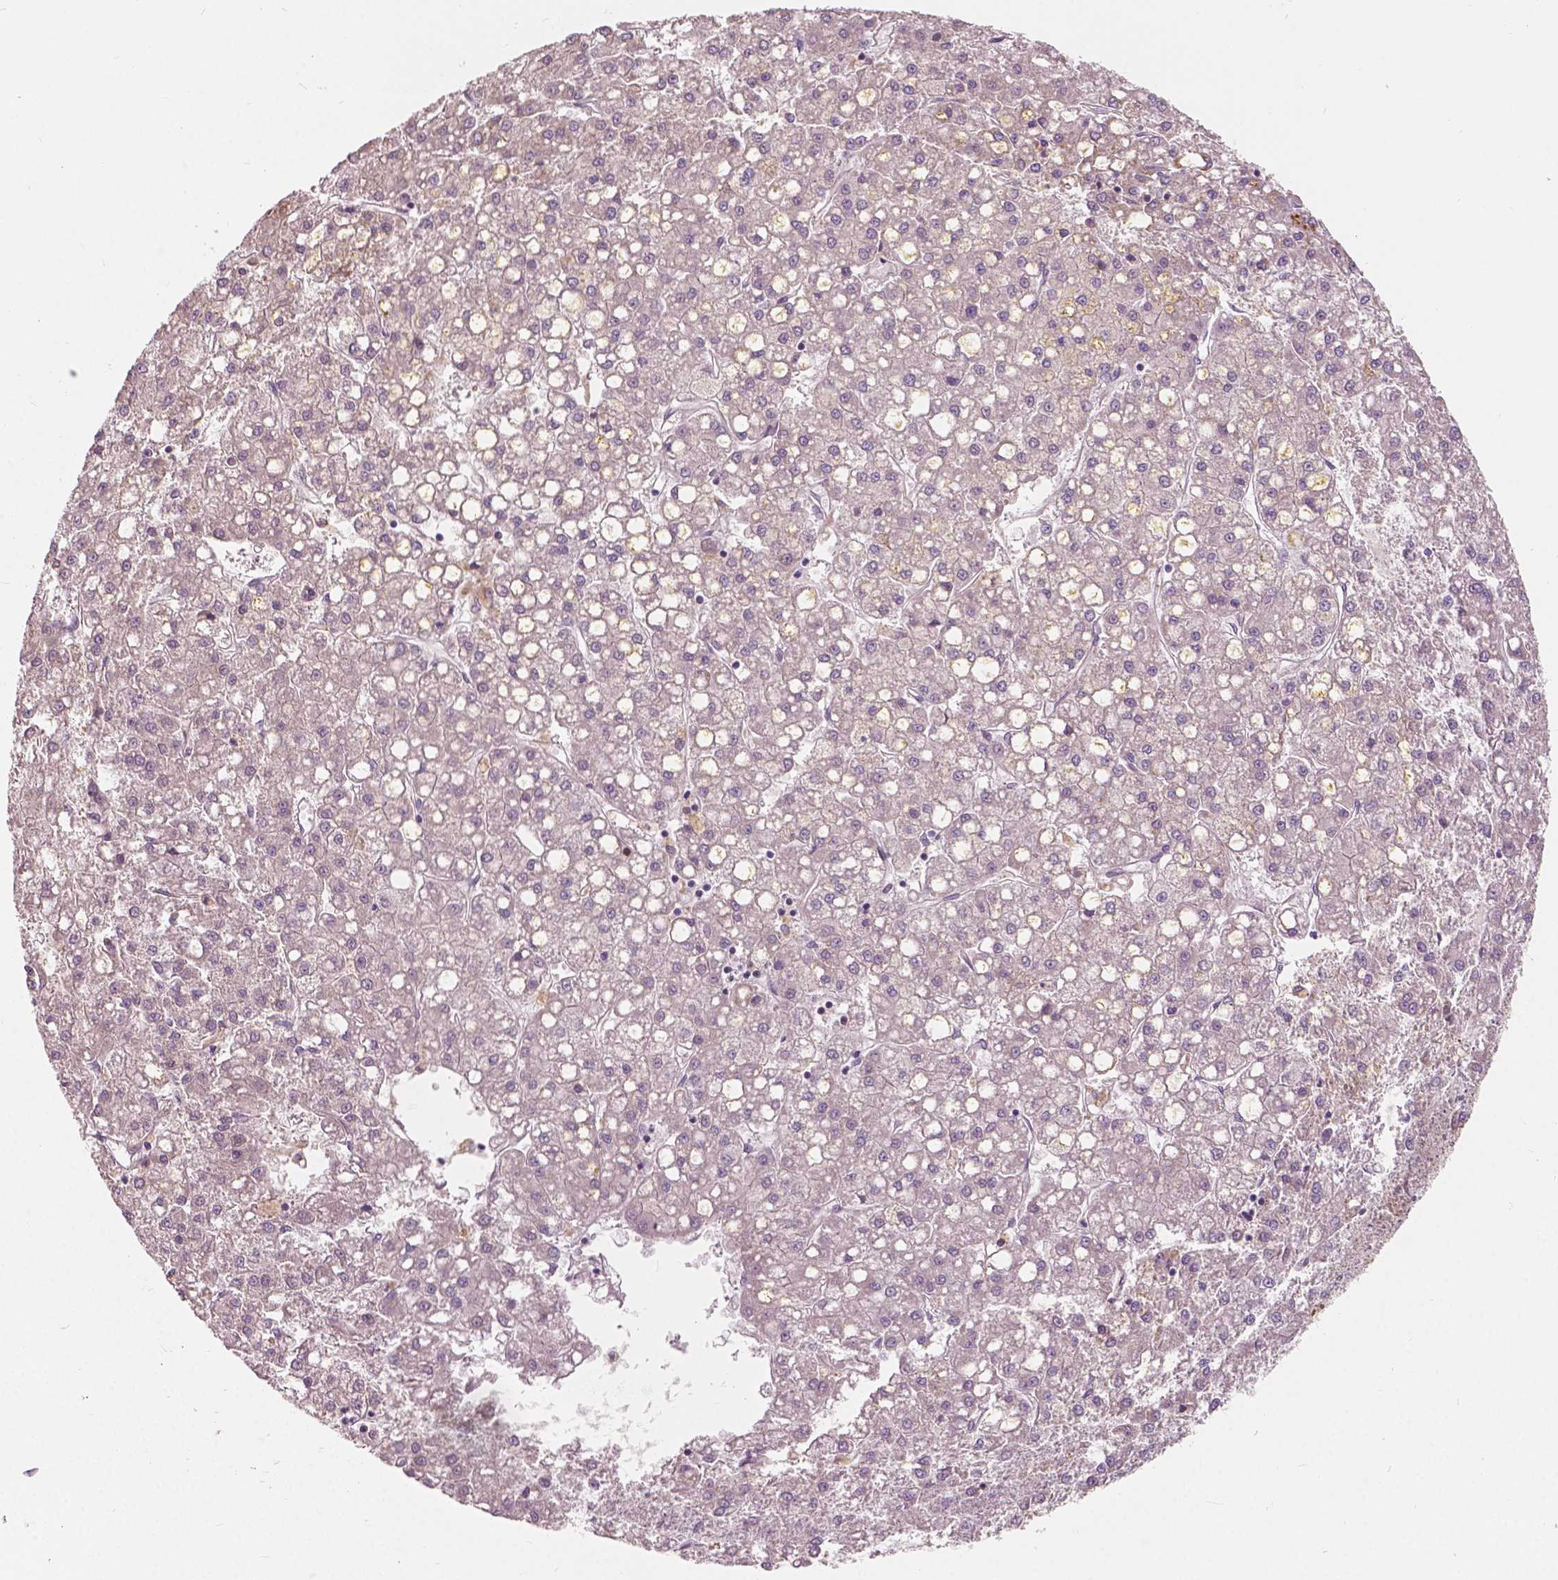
{"staining": {"intensity": "negative", "quantity": "none", "location": "none"}, "tissue": "liver cancer", "cell_type": "Tumor cells", "image_type": "cancer", "snomed": [{"axis": "morphology", "description": "Carcinoma, Hepatocellular, NOS"}, {"axis": "topography", "description": "Liver"}], "caption": "DAB (3,3'-diaminobenzidine) immunohistochemical staining of human liver hepatocellular carcinoma displays no significant staining in tumor cells.", "gene": "DLX6", "patient": {"sex": "male", "age": 67}}